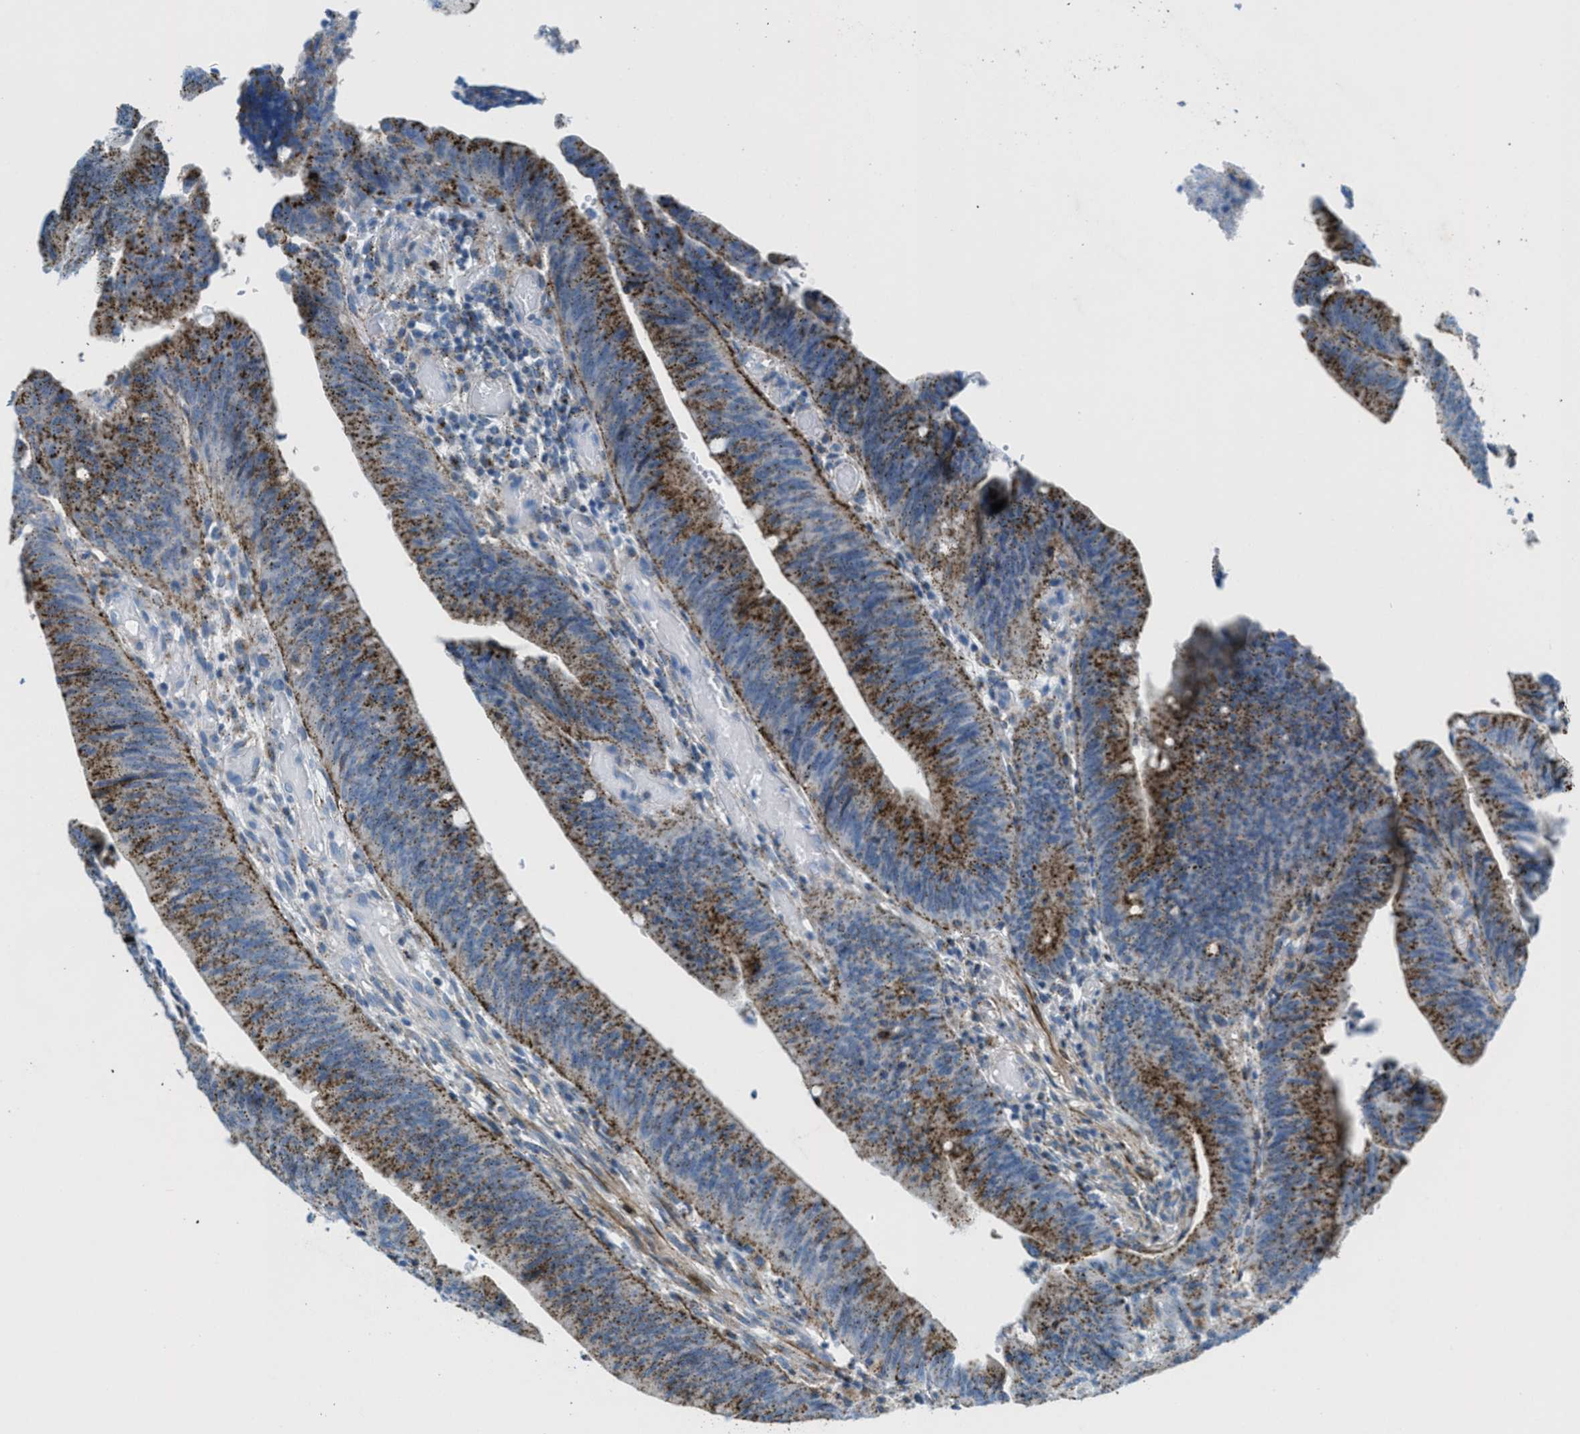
{"staining": {"intensity": "moderate", "quantity": ">75%", "location": "cytoplasmic/membranous"}, "tissue": "colorectal cancer", "cell_type": "Tumor cells", "image_type": "cancer", "snomed": [{"axis": "morphology", "description": "Normal tissue, NOS"}, {"axis": "morphology", "description": "Adenocarcinoma, NOS"}, {"axis": "topography", "description": "Rectum"}], "caption": "The immunohistochemical stain labels moderate cytoplasmic/membranous staining in tumor cells of colorectal adenocarcinoma tissue.", "gene": "MFSD13A", "patient": {"sex": "female", "age": 66}}